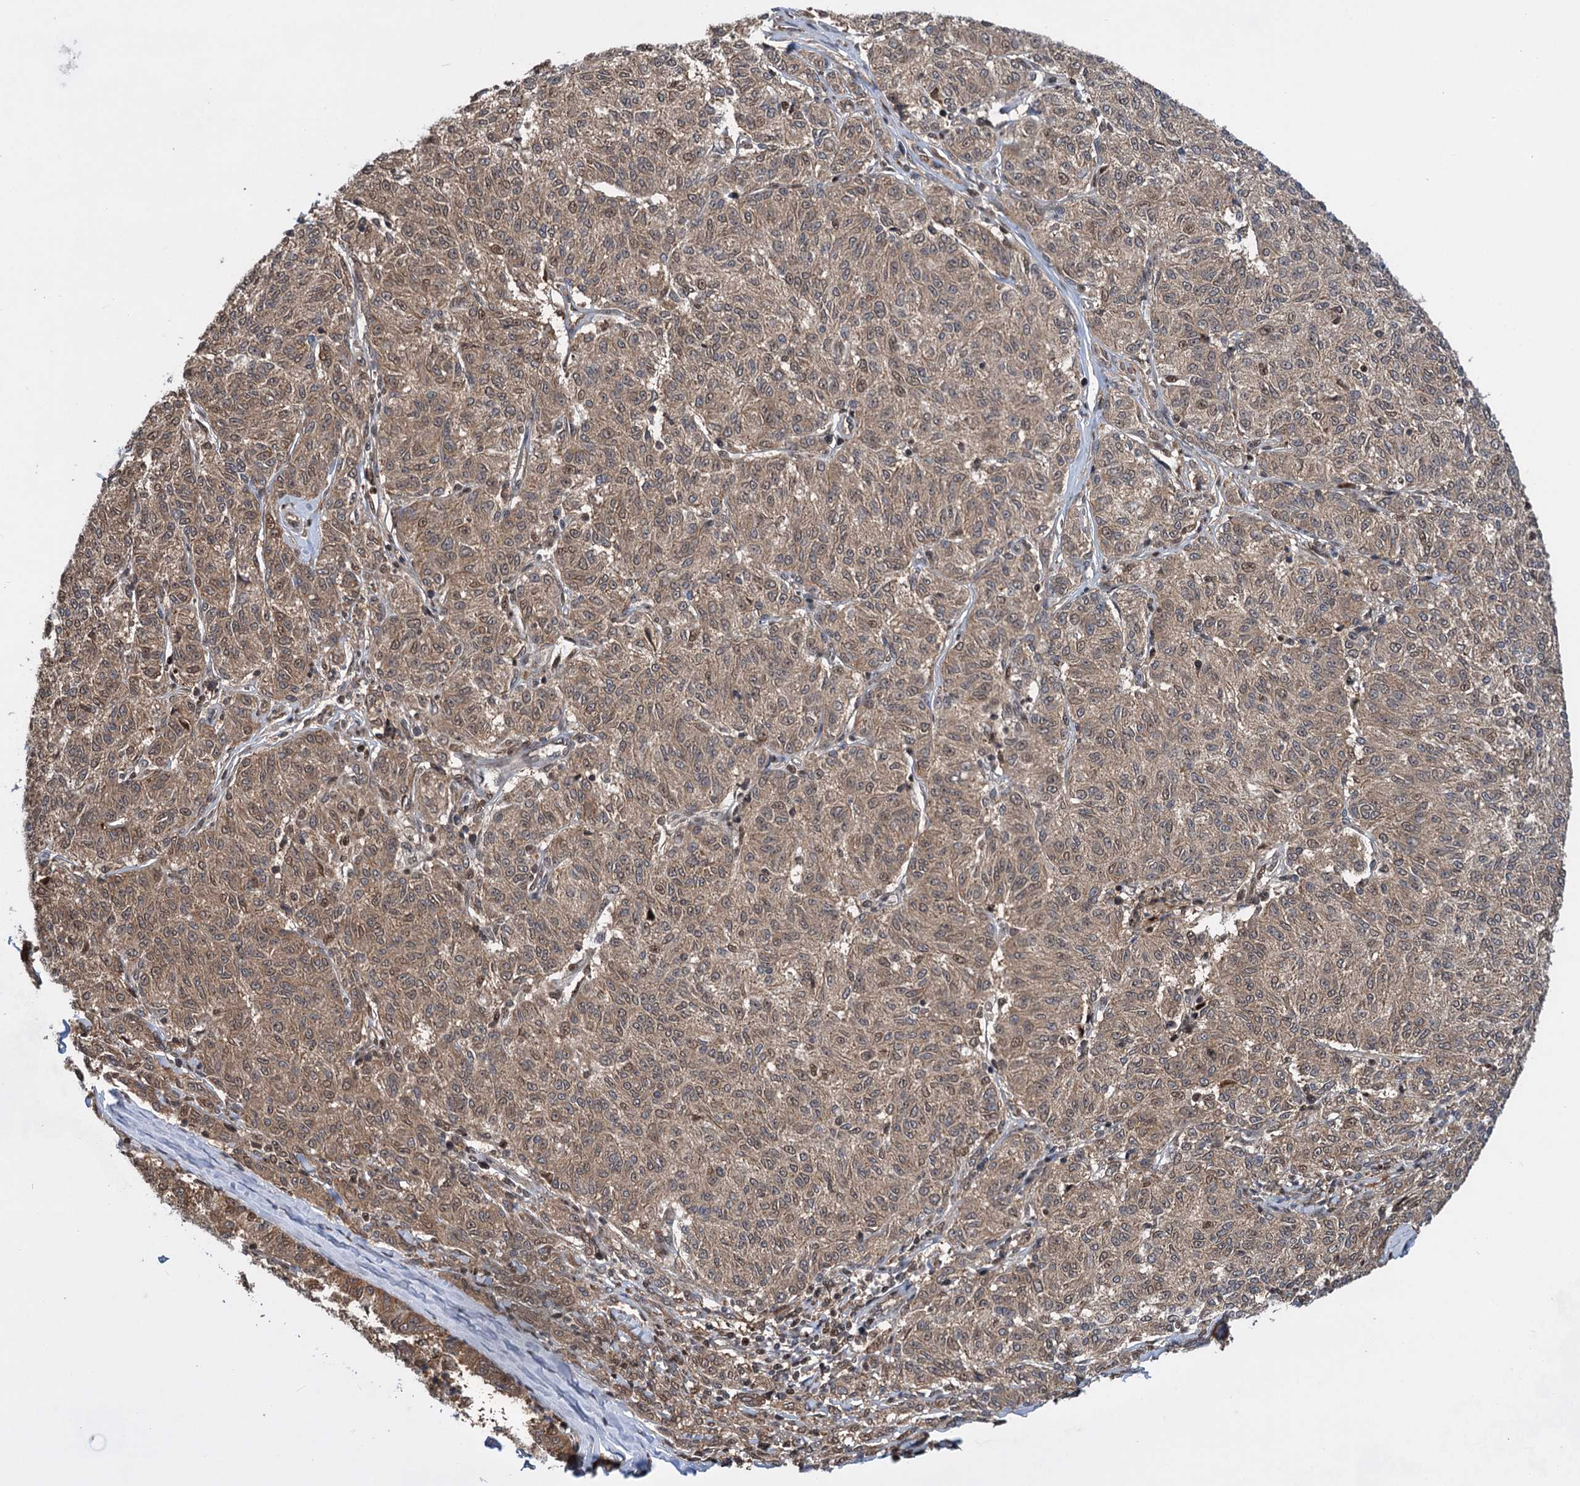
{"staining": {"intensity": "moderate", "quantity": ">75%", "location": "cytoplasmic/membranous,nuclear"}, "tissue": "melanoma", "cell_type": "Tumor cells", "image_type": "cancer", "snomed": [{"axis": "morphology", "description": "Malignant melanoma, NOS"}, {"axis": "topography", "description": "Skin"}], "caption": "Brown immunohistochemical staining in melanoma demonstrates moderate cytoplasmic/membranous and nuclear expression in about >75% of tumor cells.", "gene": "GPBP1", "patient": {"sex": "female", "age": 72}}